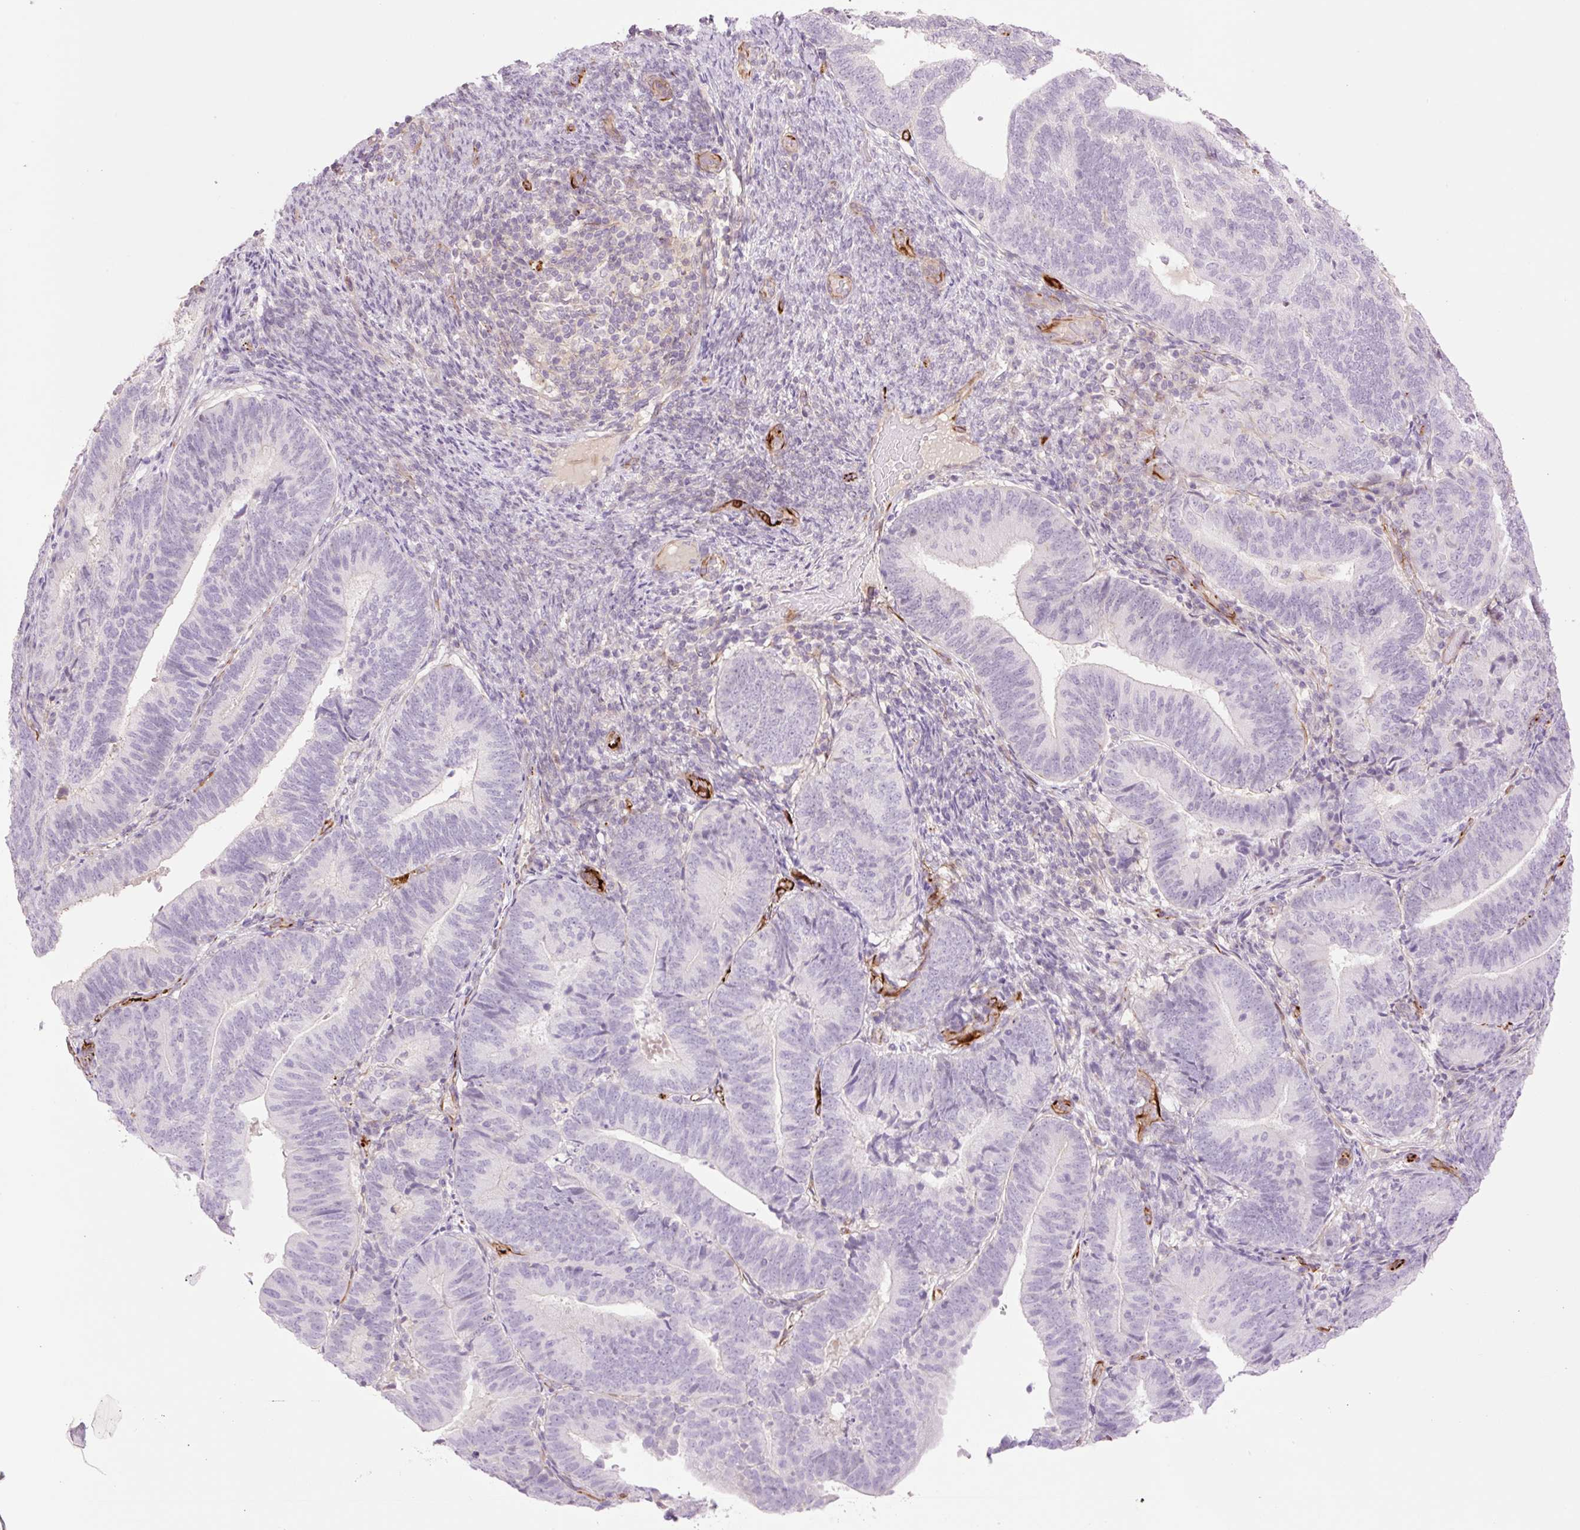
{"staining": {"intensity": "negative", "quantity": "none", "location": "none"}, "tissue": "endometrial cancer", "cell_type": "Tumor cells", "image_type": "cancer", "snomed": [{"axis": "morphology", "description": "Adenocarcinoma, NOS"}, {"axis": "topography", "description": "Endometrium"}], "caption": "Tumor cells are negative for protein expression in human endometrial cancer.", "gene": "ZFYVE21", "patient": {"sex": "female", "age": 70}}